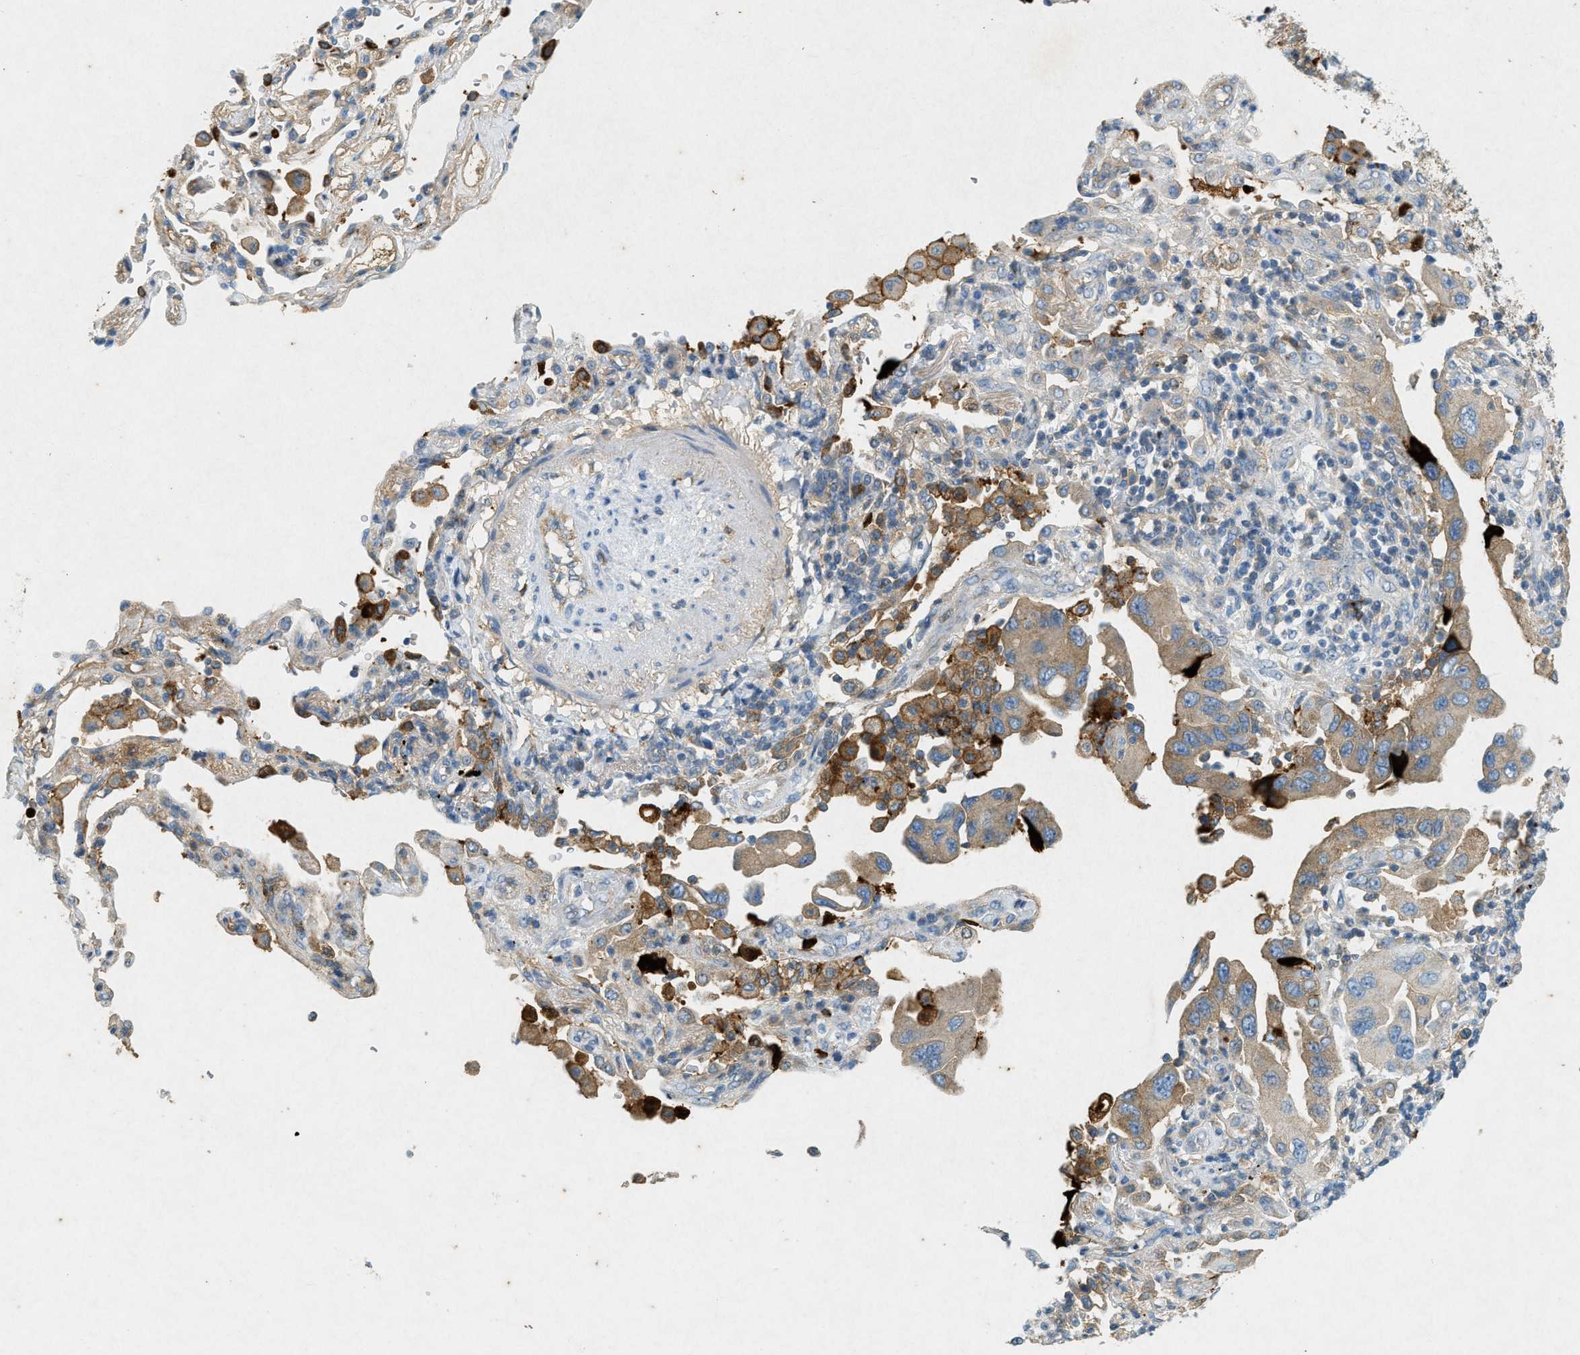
{"staining": {"intensity": "moderate", "quantity": "25%-75%", "location": "cytoplasmic/membranous"}, "tissue": "lung cancer", "cell_type": "Tumor cells", "image_type": "cancer", "snomed": [{"axis": "morphology", "description": "Adenocarcinoma, NOS"}, {"axis": "topography", "description": "Lung"}], "caption": "Immunohistochemical staining of lung cancer (adenocarcinoma) demonstrates medium levels of moderate cytoplasmic/membranous protein staining in approximately 25%-75% of tumor cells.", "gene": "F2", "patient": {"sex": "female", "age": 65}}